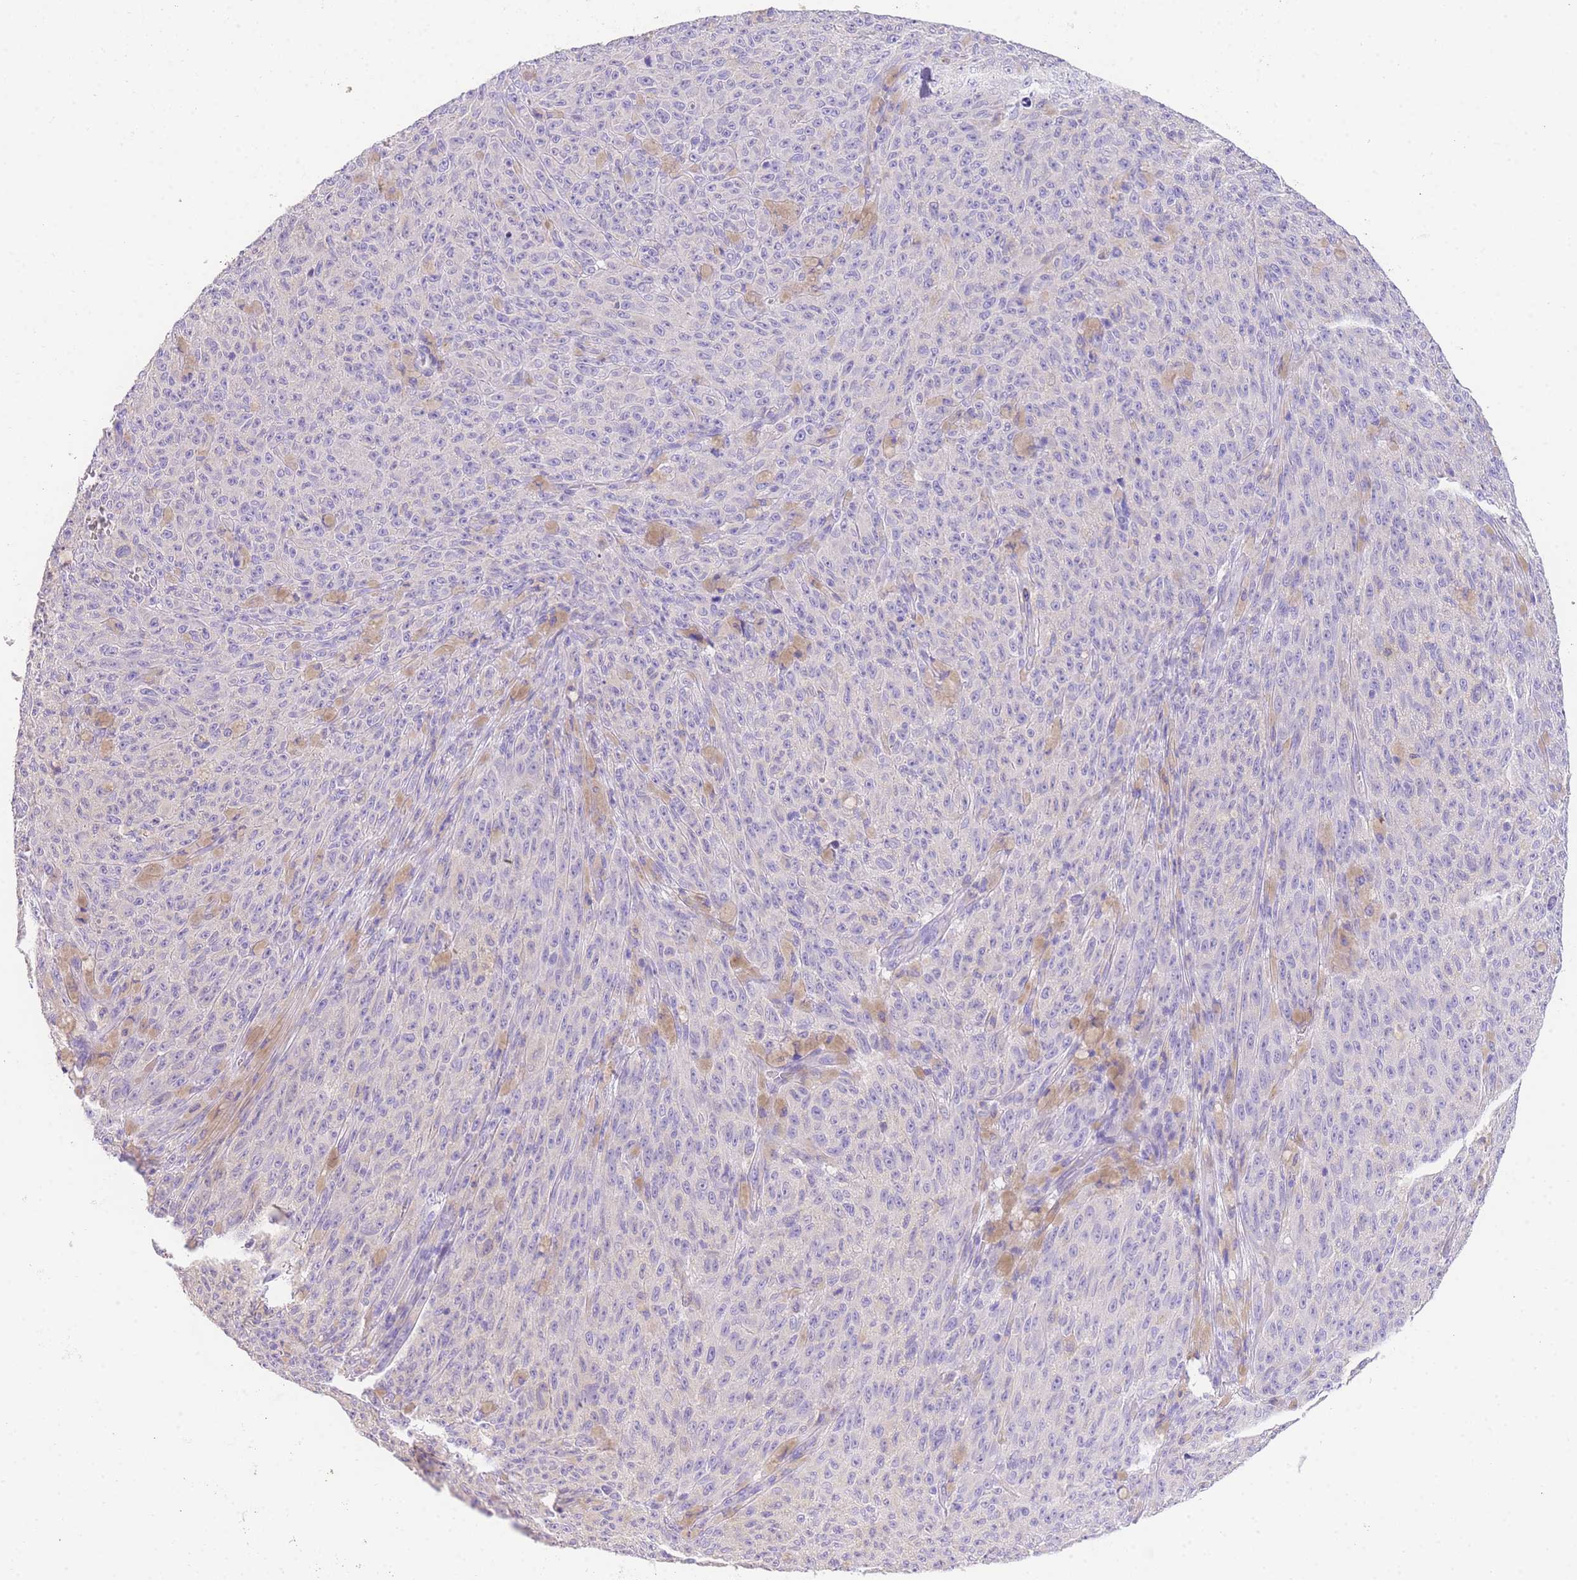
{"staining": {"intensity": "negative", "quantity": "none", "location": "none"}, "tissue": "melanoma", "cell_type": "Tumor cells", "image_type": "cancer", "snomed": [{"axis": "morphology", "description": "Malignant melanoma, NOS"}, {"axis": "topography", "description": "Skin"}], "caption": "IHC histopathology image of human malignant melanoma stained for a protein (brown), which displays no expression in tumor cells.", "gene": "EPN2", "patient": {"sex": "female", "age": 82}}